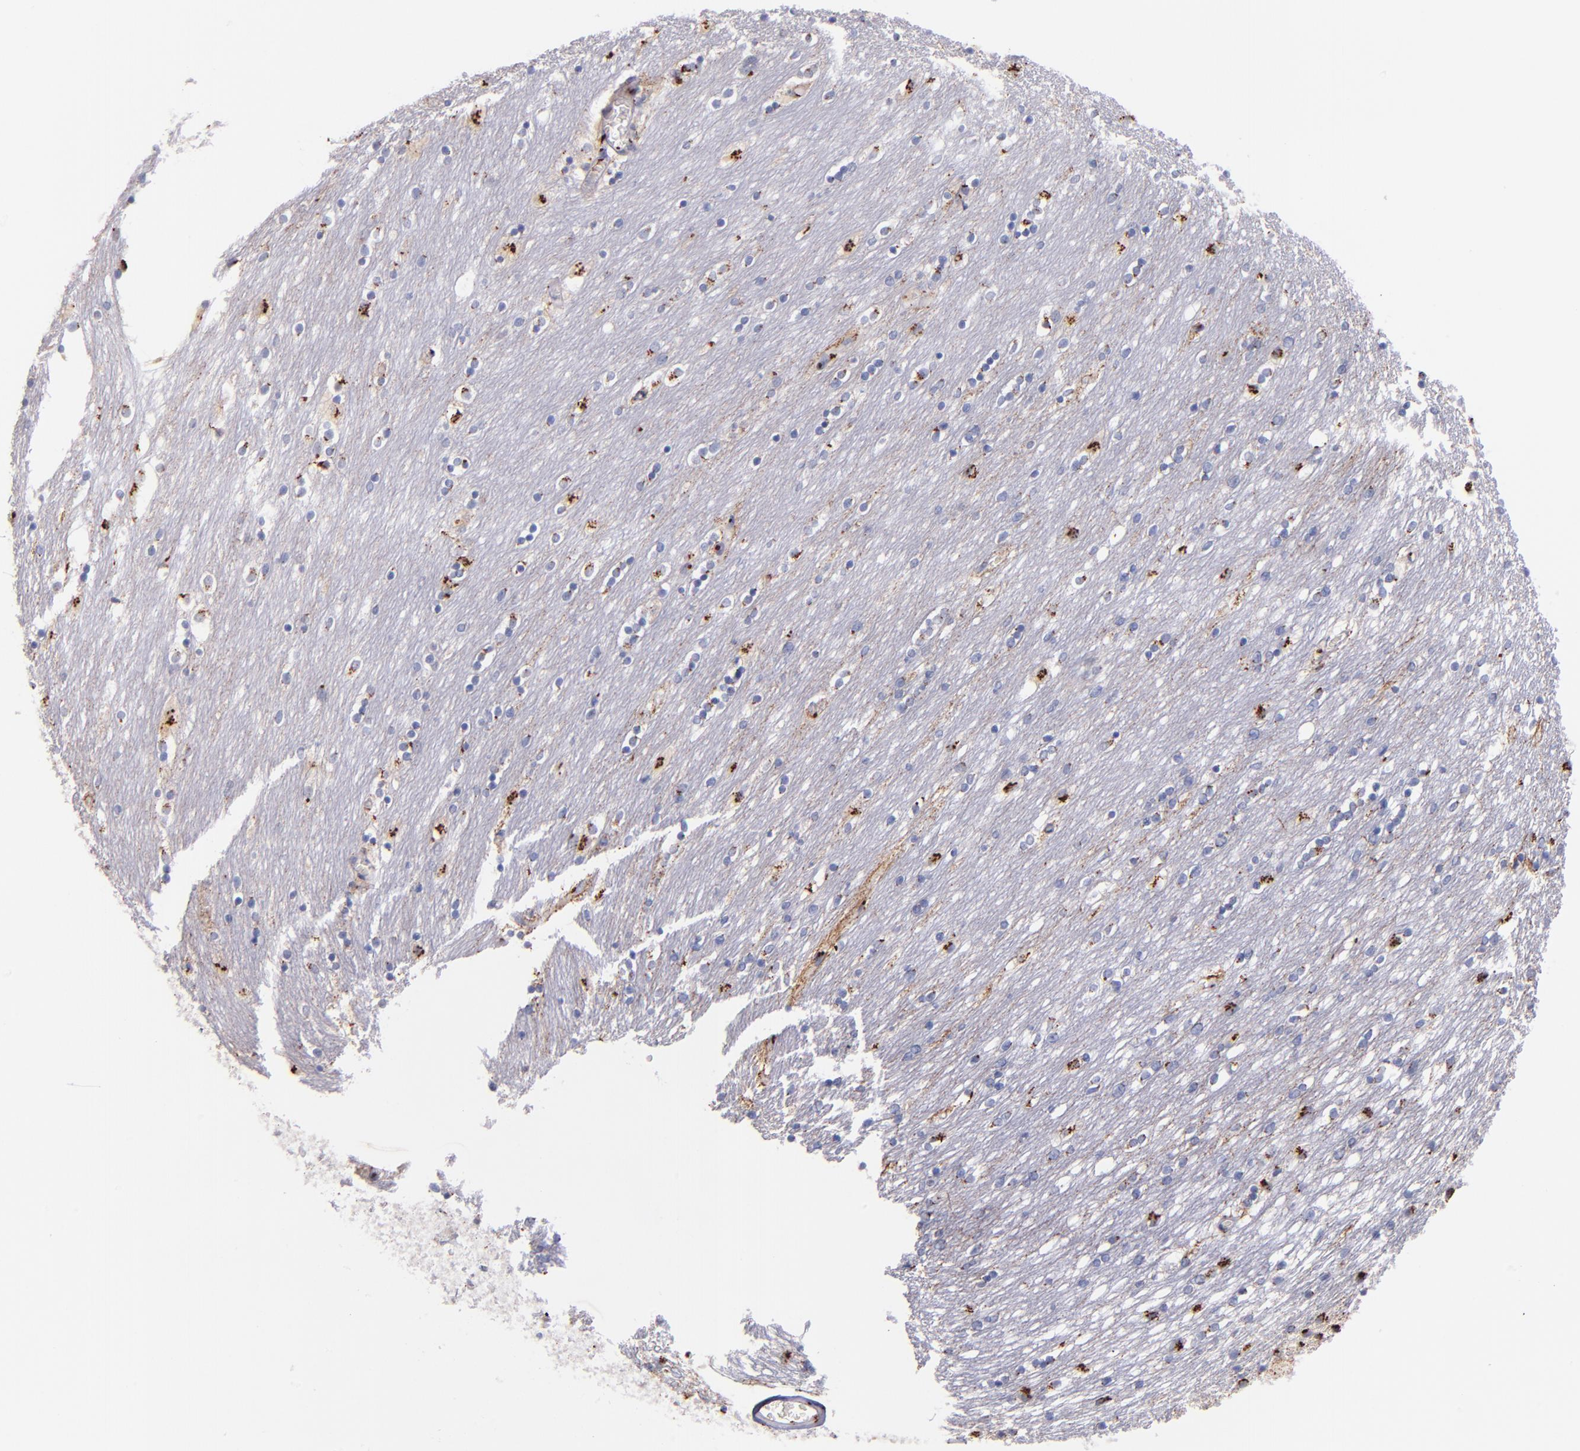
{"staining": {"intensity": "strong", "quantity": "<25%", "location": "cytoplasmic/membranous,nuclear"}, "tissue": "caudate", "cell_type": "Neuronal cells", "image_type": "normal", "snomed": [{"axis": "morphology", "description": "Normal tissue, NOS"}, {"axis": "topography", "description": "Lateral ventricle wall"}], "caption": "Immunohistochemical staining of normal human caudate demonstrates <25% levels of strong cytoplasmic/membranous,nuclear protein staining in about <25% of neuronal cells. The staining was performed using DAB (3,3'-diaminobenzidine) to visualize the protein expression in brown, while the nuclei were stained in blue with hematoxylin (Magnification: 20x).", "gene": "GOLIM4", "patient": {"sex": "female", "age": 54}}